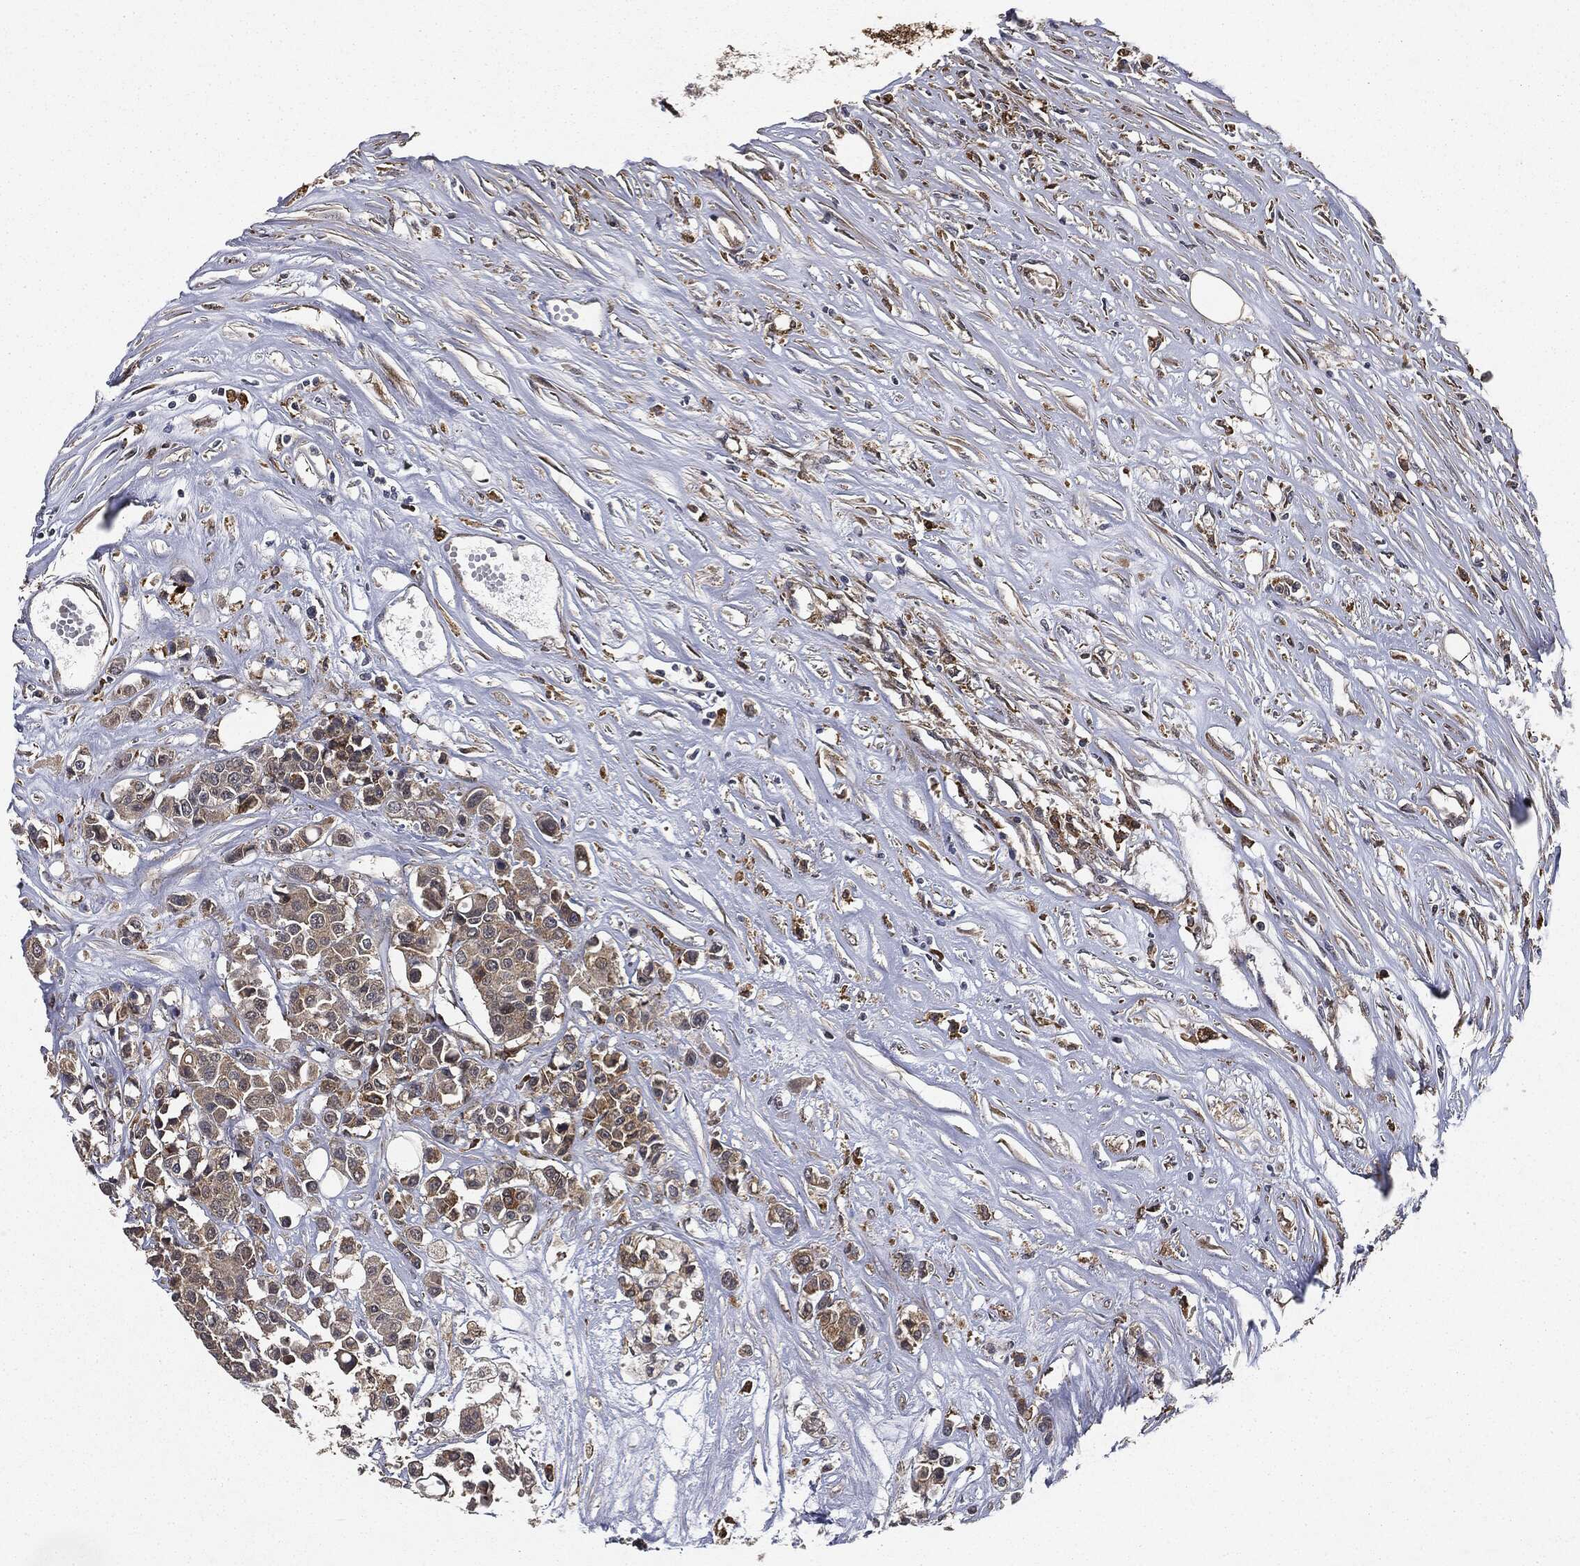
{"staining": {"intensity": "weak", "quantity": "25%-75%", "location": "cytoplasmic/membranous"}, "tissue": "carcinoid", "cell_type": "Tumor cells", "image_type": "cancer", "snomed": [{"axis": "morphology", "description": "Carcinoid, malignant, NOS"}, {"axis": "topography", "description": "Colon"}], "caption": "IHC staining of carcinoid (malignant), which exhibits low levels of weak cytoplasmic/membranous positivity in about 25%-75% of tumor cells indicating weak cytoplasmic/membranous protein staining. The staining was performed using DAB (3,3'-diaminobenzidine) (brown) for protein detection and nuclei were counterstained in hematoxylin (blue).", "gene": "MIER2", "patient": {"sex": "male", "age": 81}}